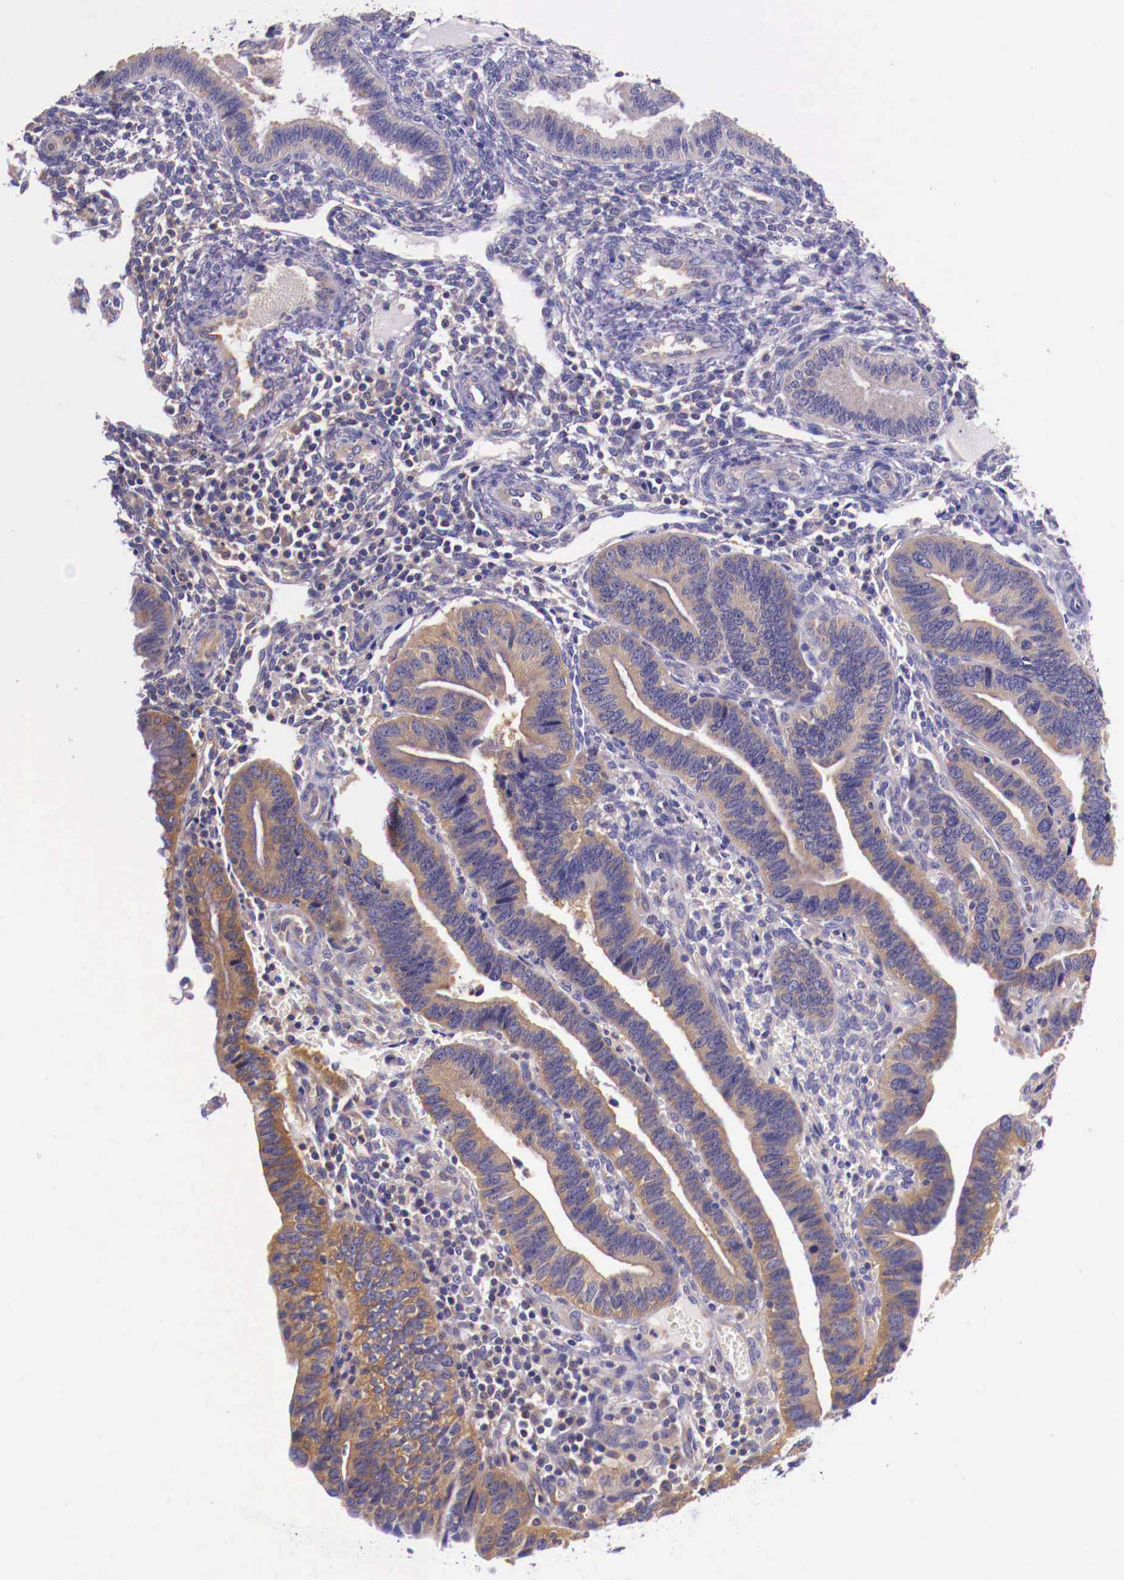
{"staining": {"intensity": "negative", "quantity": "none", "location": "none"}, "tissue": "endometrium", "cell_type": "Cells in endometrial stroma", "image_type": "normal", "snomed": [{"axis": "morphology", "description": "Normal tissue, NOS"}, {"axis": "topography", "description": "Endometrium"}], "caption": "Endometrium stained for a protein using immunohistochemistry (IHC) displays no positivity cells in endometrial stroma.", "gene": "GRIPAP1", "patient": {"sex": "female", "age": 36}}